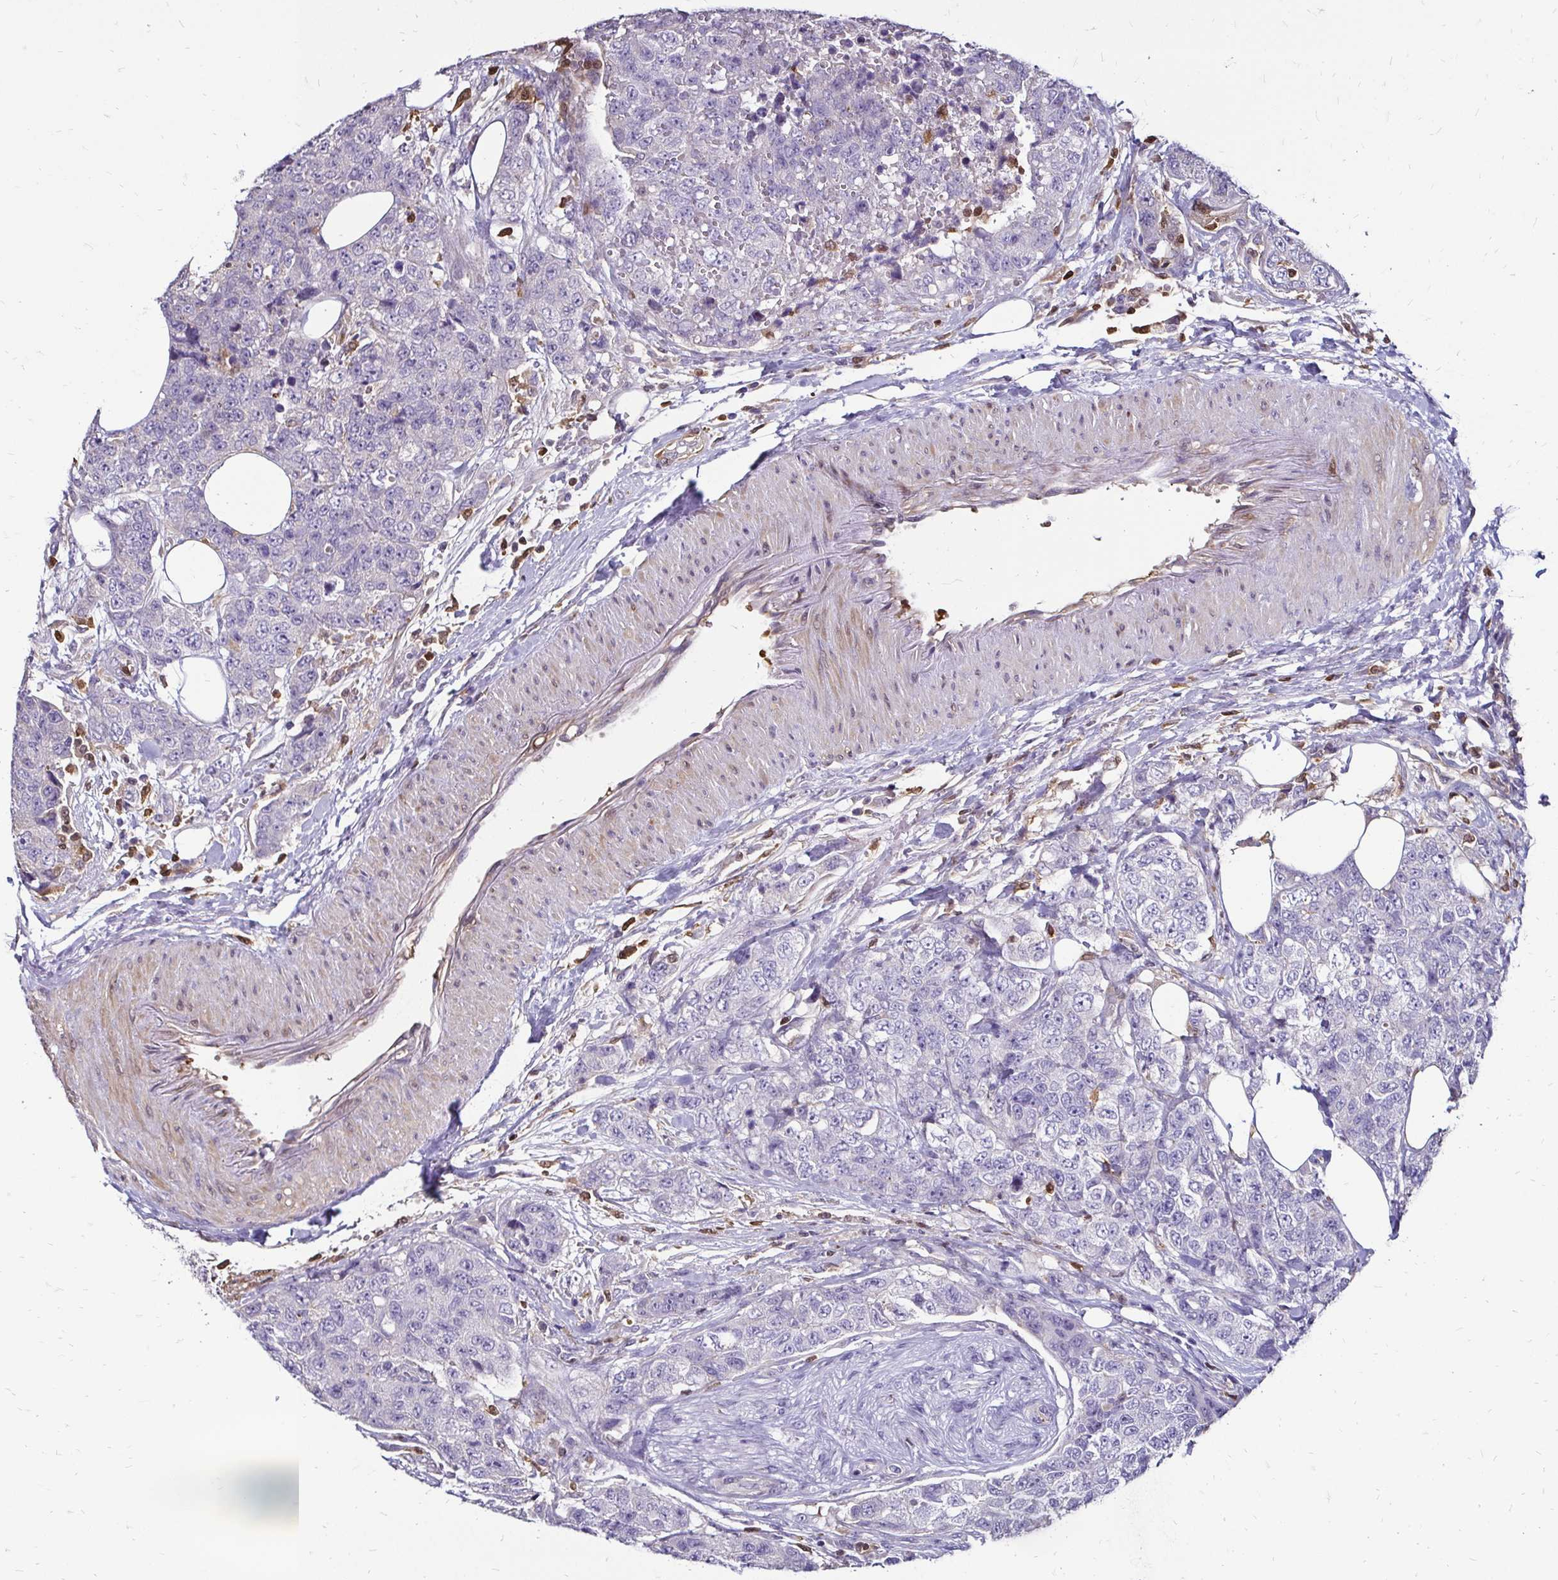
{"staining": {"intensity": "negative", "quantity": "none", "location": "none"}, "tissue": "urothelial cancer", "cell_type": "Tumor cells", "image_type": "cancer", "snomed": [{"axis": "morphology", "description": "Urothelial carcinoma, High grade"}, {"axis": "topography", "description": "Urinary bladder"}], "caption": "Urothelial cancer was stained to show a protein in brown. There is no significant staining in tumor cells. (Stains: DAB IHC with hematoxylin counter stain, Microscopy: brightfield microscopy at high magnification).", "gene": "ZFP1", "patient": {"sex": "female", "age": 78}}